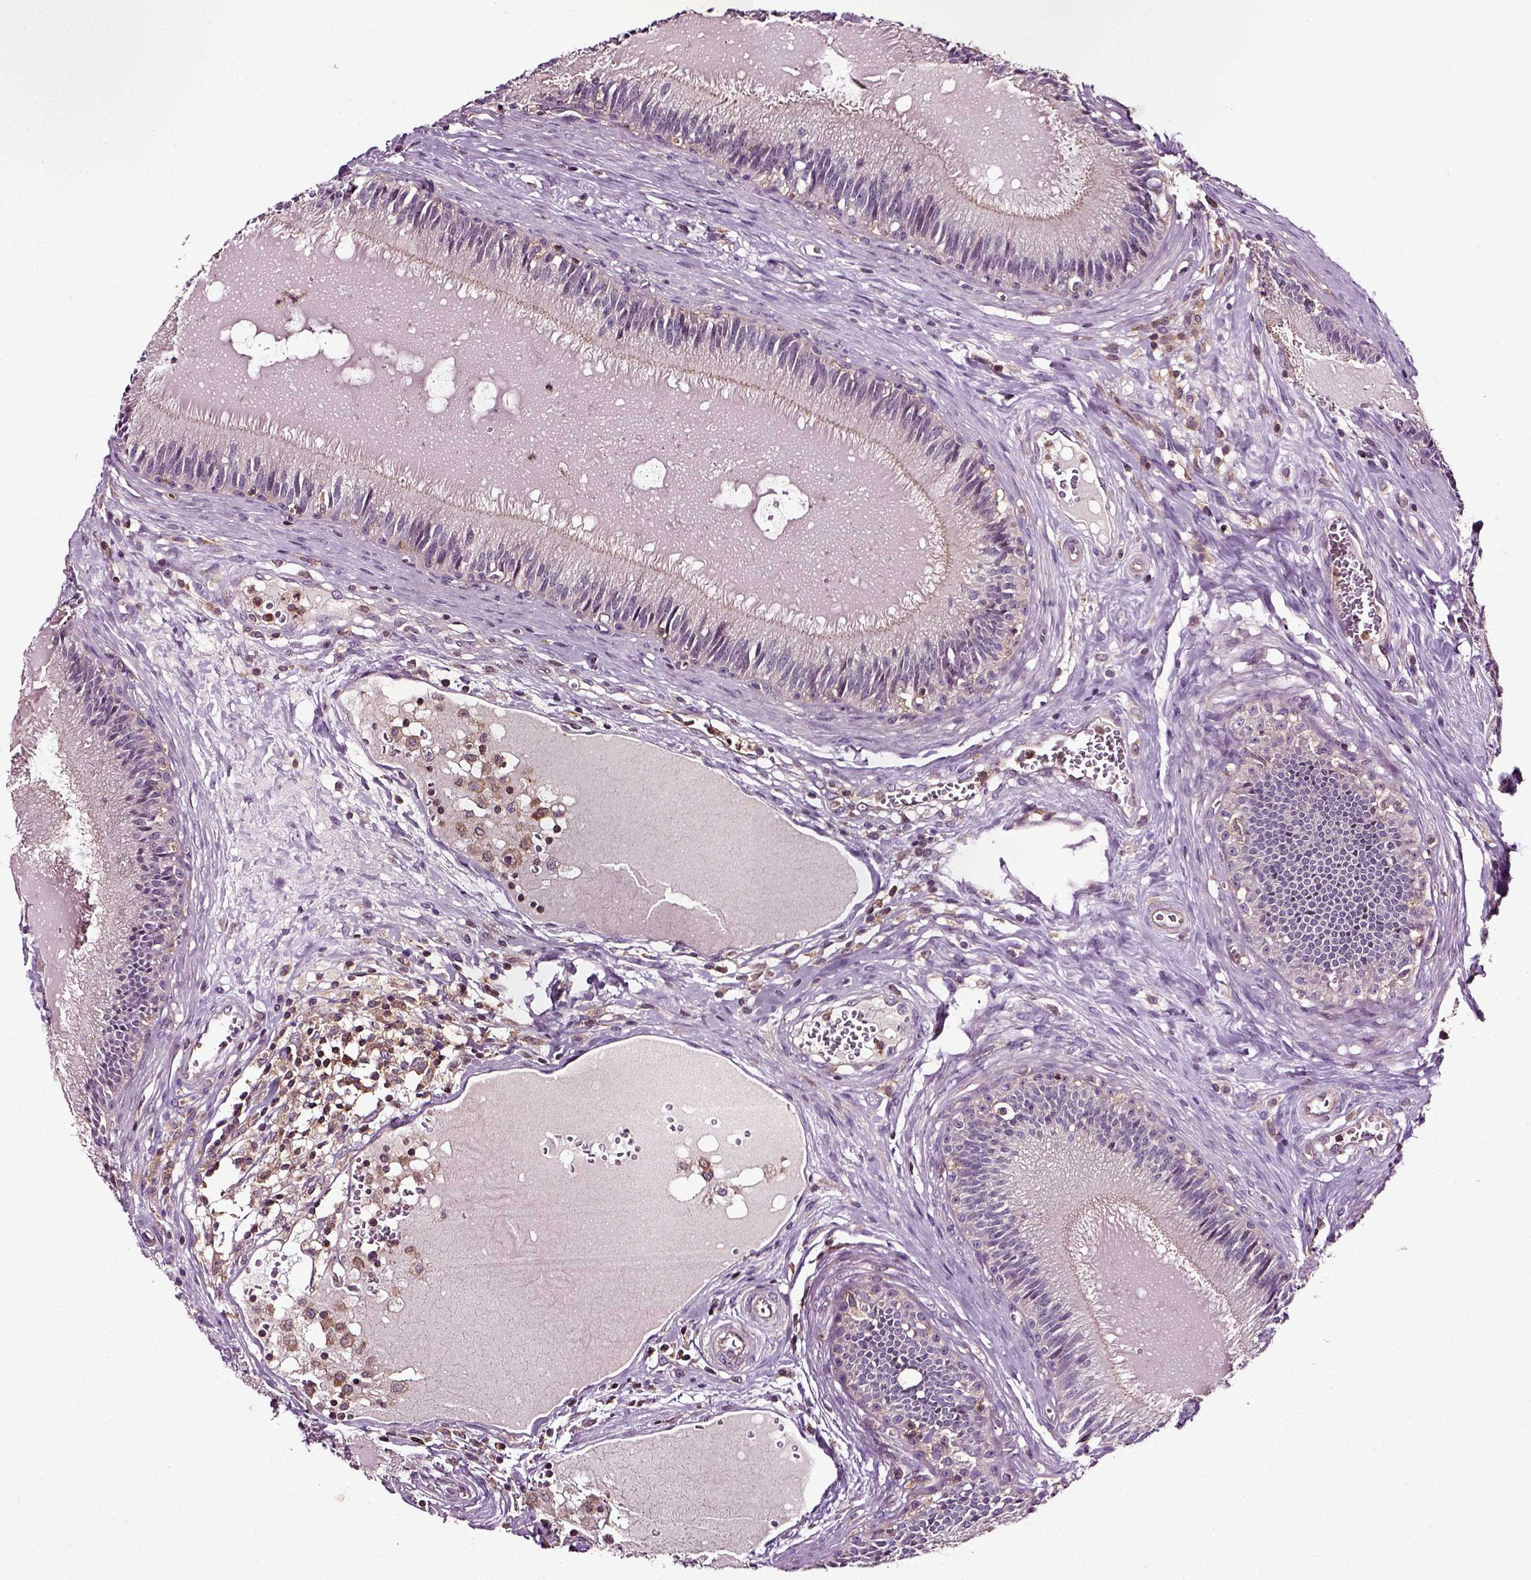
{"staining": {"intensity": "moderate", "quantity": "25%-75%", "location": "cytoplasmic/membranous"}, "tissue": "epididymis", "cell_type": "Glandular cells", "image_type": "normal", "snomed": [{"axis": "morphology", "description": "Normal tissue, NOS"}, {"axis": "topography", "description": "Epididymis"}], "caption": "Immunohistochemistry (IHC) of normal human epididymis shows medium levels of moderate cytoplasmic/membranous staining in approximately 25%-75% of glandular cells.", "gene": "RHOF", "patient": {"sex": "male", "age": 27}}